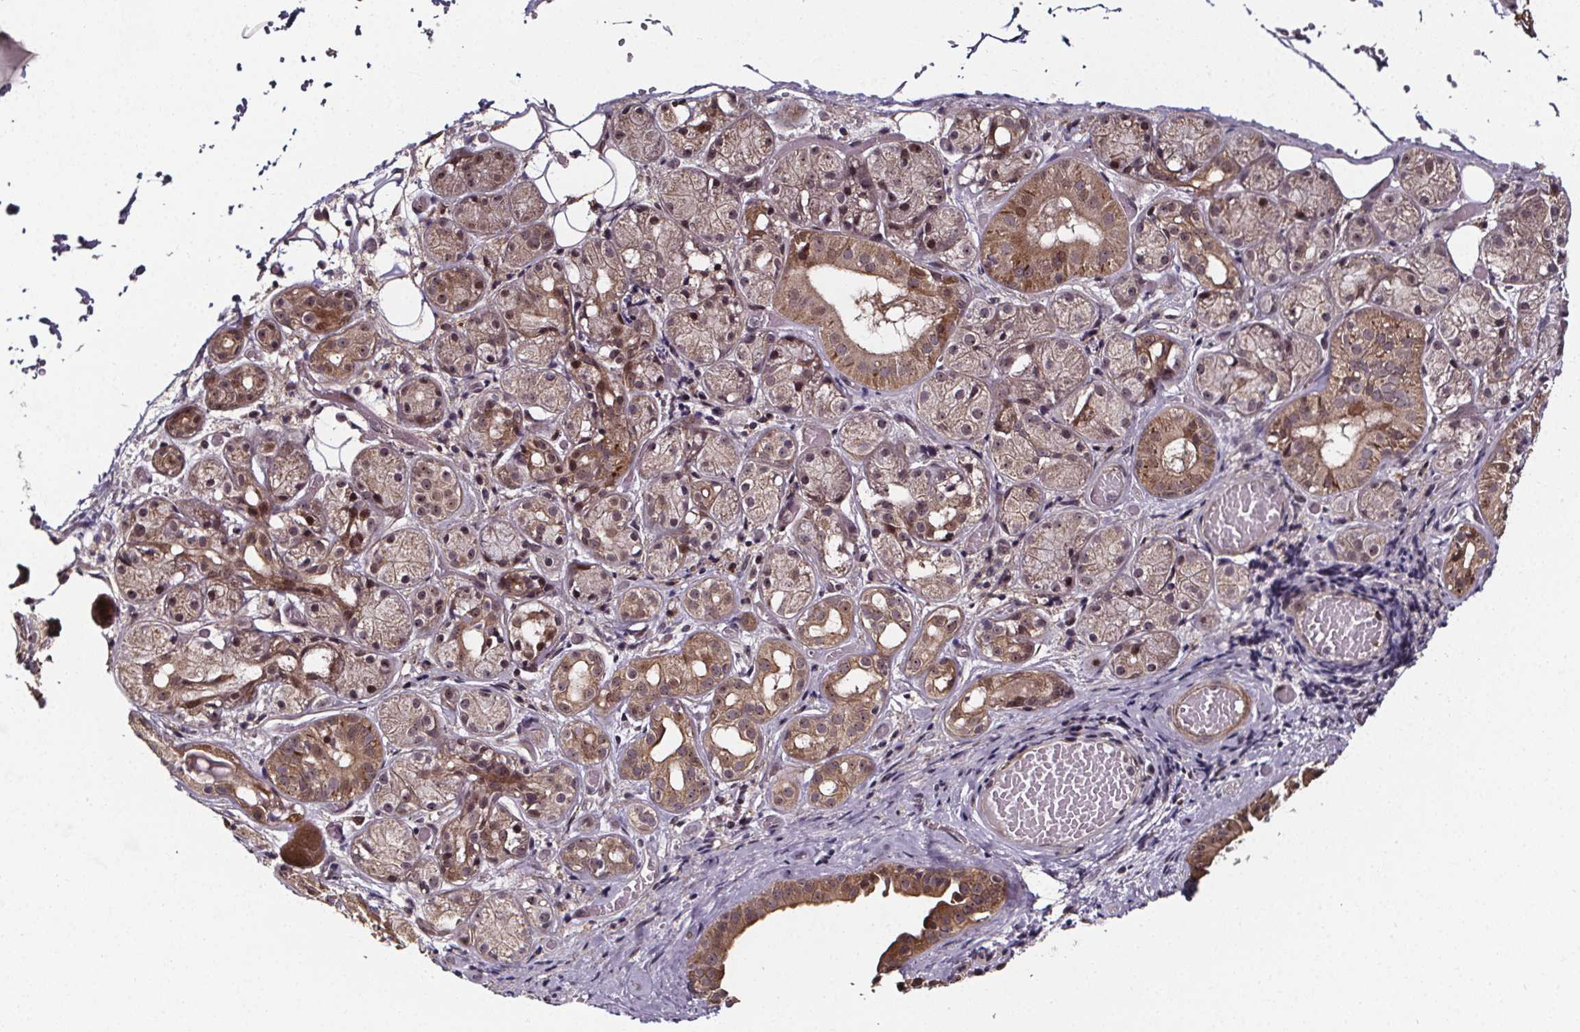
{"staining": {"intensity": "moderate", "quantity": "<25%", "location": "cytoplasmic/membranous,nuclear"}, "tissue": "salivary gland", "cell_type": "Glandular cells", "image_type": "normal", "snomed": [{"axis": "morphology", "description": "Normal tissue, NOS"}, {"axis": "topography", "description": "Salivary gland"}, {"axis": "topography", "description": "Peripheral nerve tissue"}], "caption": "Salivary gland stained with DAB IHC shows low levels of moderate cytoplasmic/membranous,nuclear expression in approximately <25% of glandular cells. The staining is performed using DAB (3,3'-diaminobenzidine) brown chromogen to label protein expression. The nuclei are counter-stained blue using hematoxylin.", "gene": "DDIT3", "patient": {"sex": "male", "age": 71}}